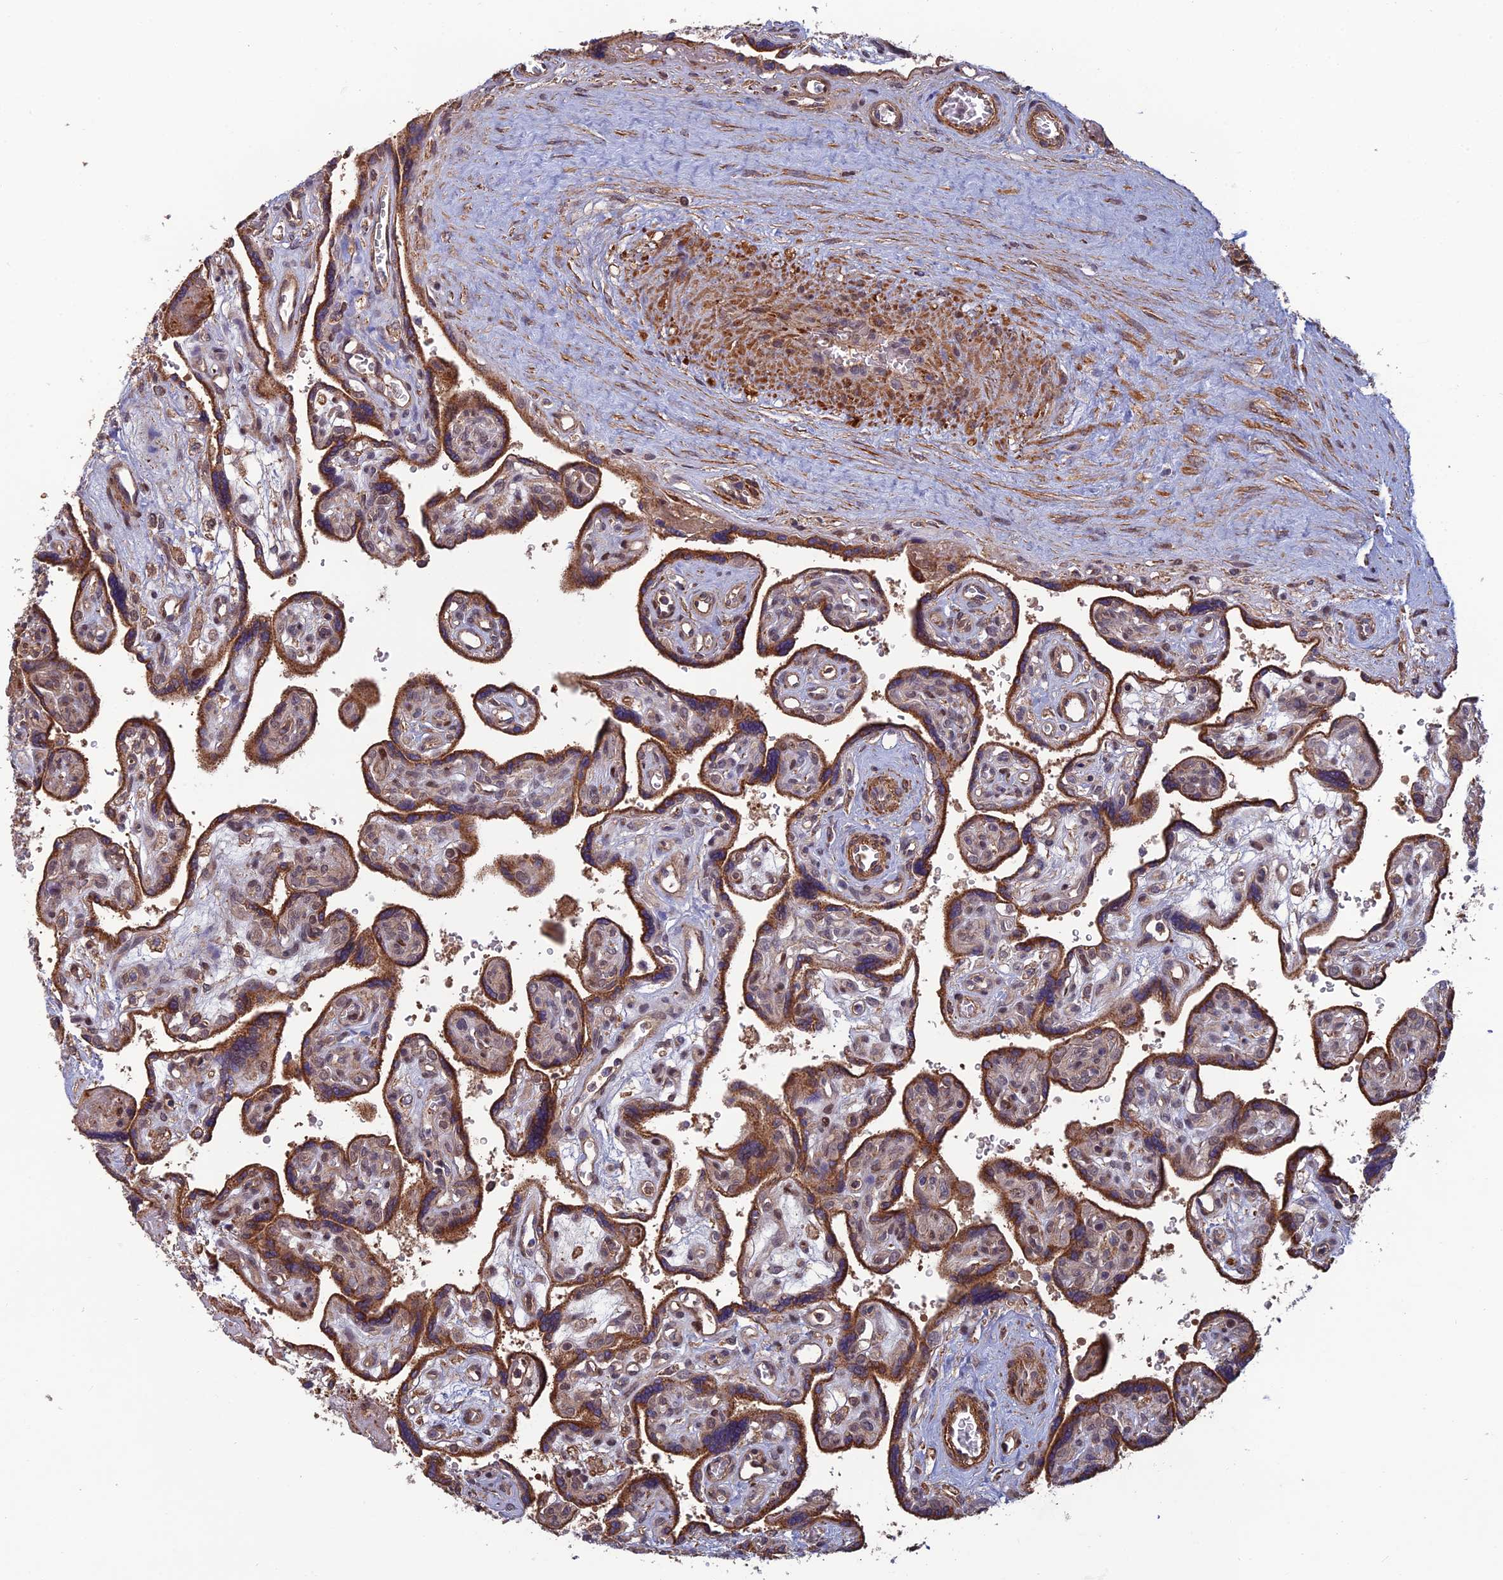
{"staining": {"intensity": "moderate", "quantity": ">75%", "location": "cytoplasmic/membranous"}, "tissue": "placenta", "cell_type": "Trophoblastic cells", "image_type": "normal", "snomed": [{"axis": "morphology", "description": "Normal tissue, NOS"}, {"axis": "topography", "description": "Placenta"}], "caption": "Moderate cytoplasmic/membranous expression is present in approximately >75% of trophoblastic cells in benign placenta.", "gene": "CCDC183", "patient": {"sex": "female", "age": 39}}